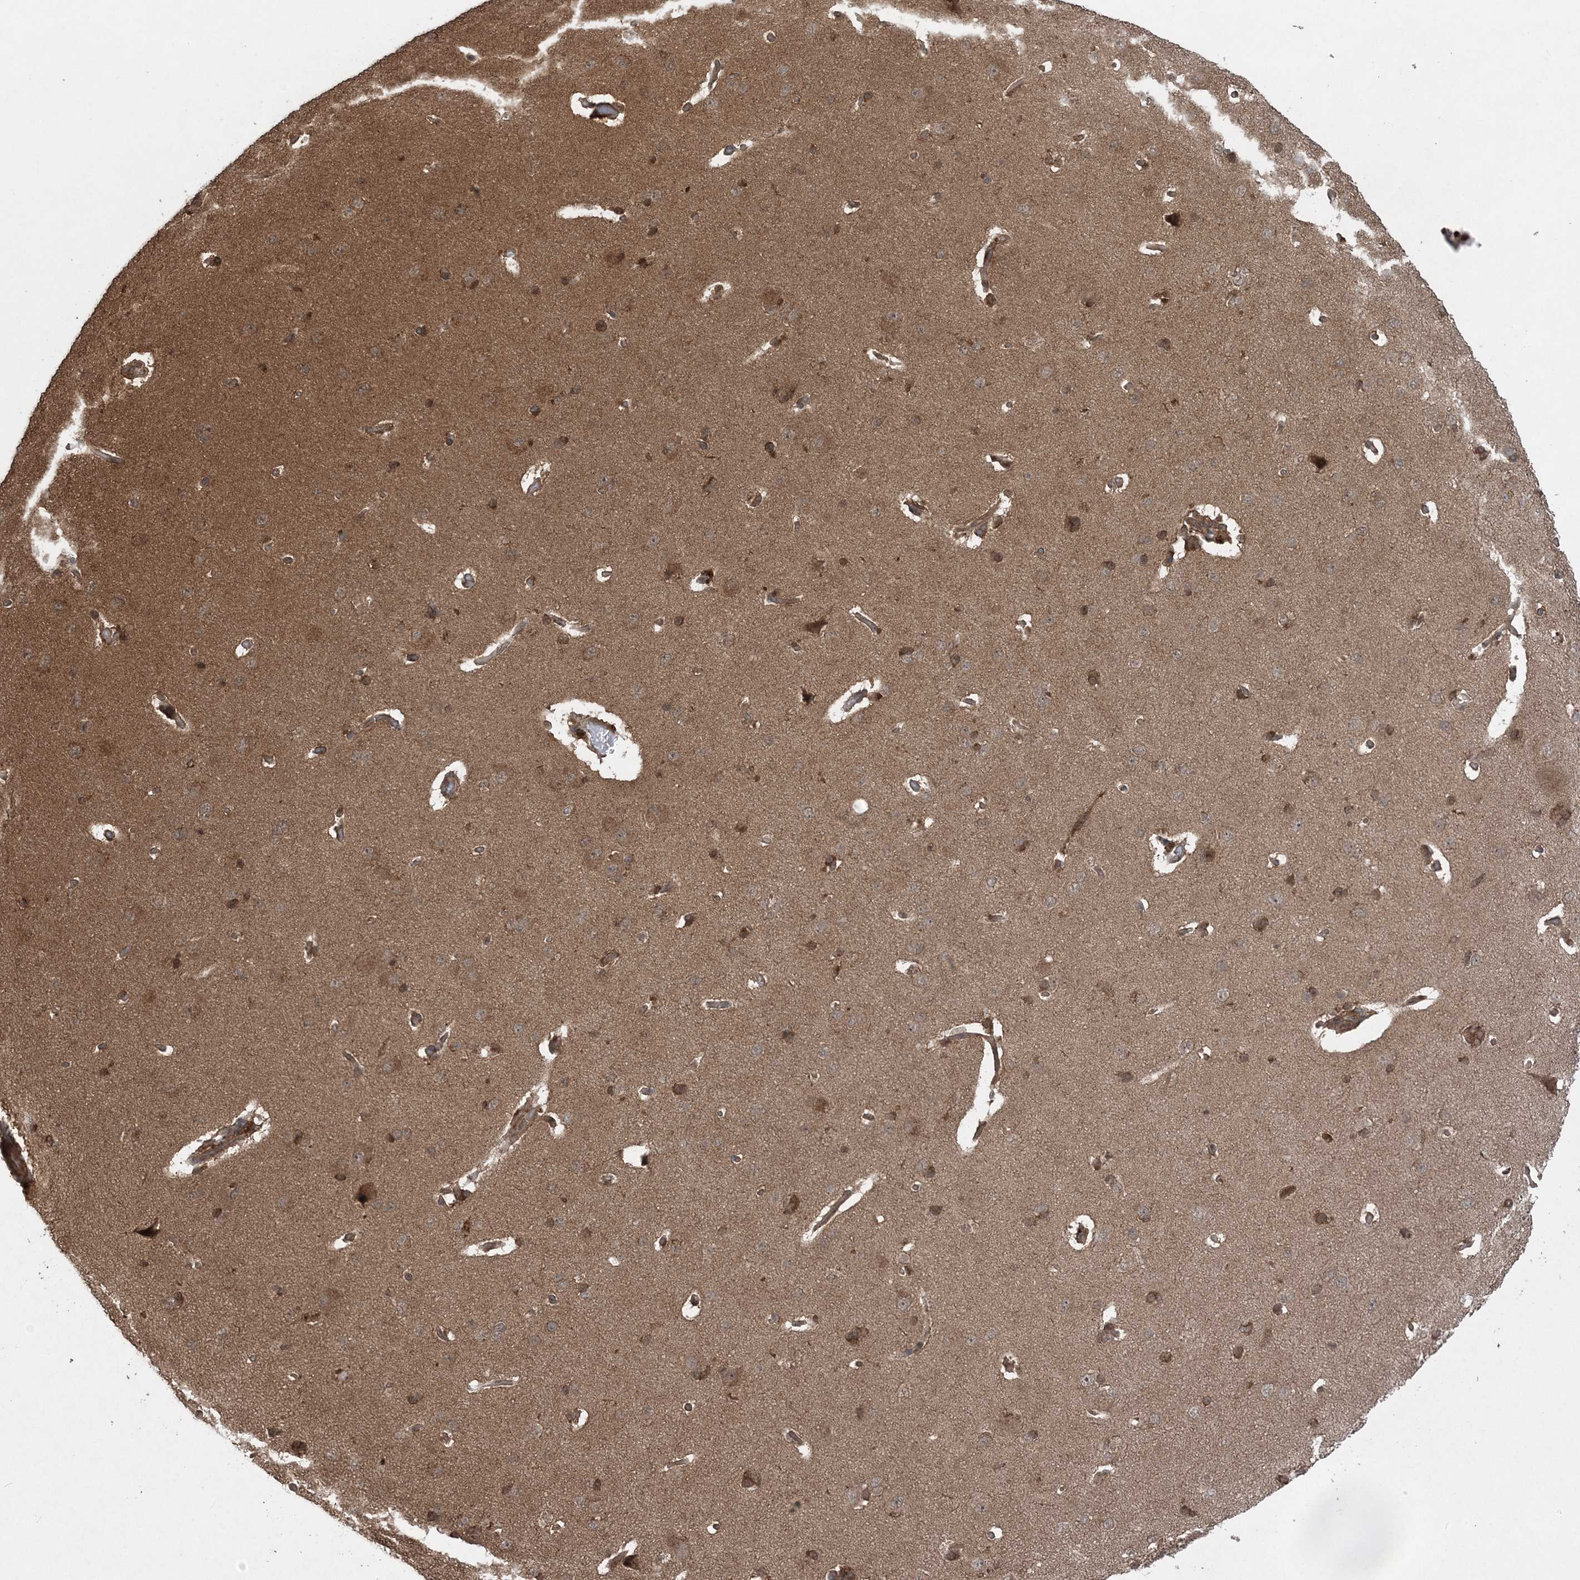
{"staining": {"intensity": "weak", "quantity": ">75%", "location": "cytoplasmic/membranous"}, "tissue": "cerebral cortex", "cell_type": "Endothelial cells", "image_type": "normal", "snomed": [{"axis": "morphology", "description": "Normal tissue, NOS"}, {"axis": "topography", "description": "Cerebral cortex"}], "caption": "Unremarkable cerebral cortex exhibits weak cytoplasmic/membranous expression in about >75% of endothelial cells, visualized by immunohistochemistry. The staining was performed using DAB (3,3'-diaminobenzidine), with brown indicating positive protein expression. Nuclei are stained blue with hematoxylin.", "gene": "LACC1", "patient": {"sex": "male", "age": 62}}